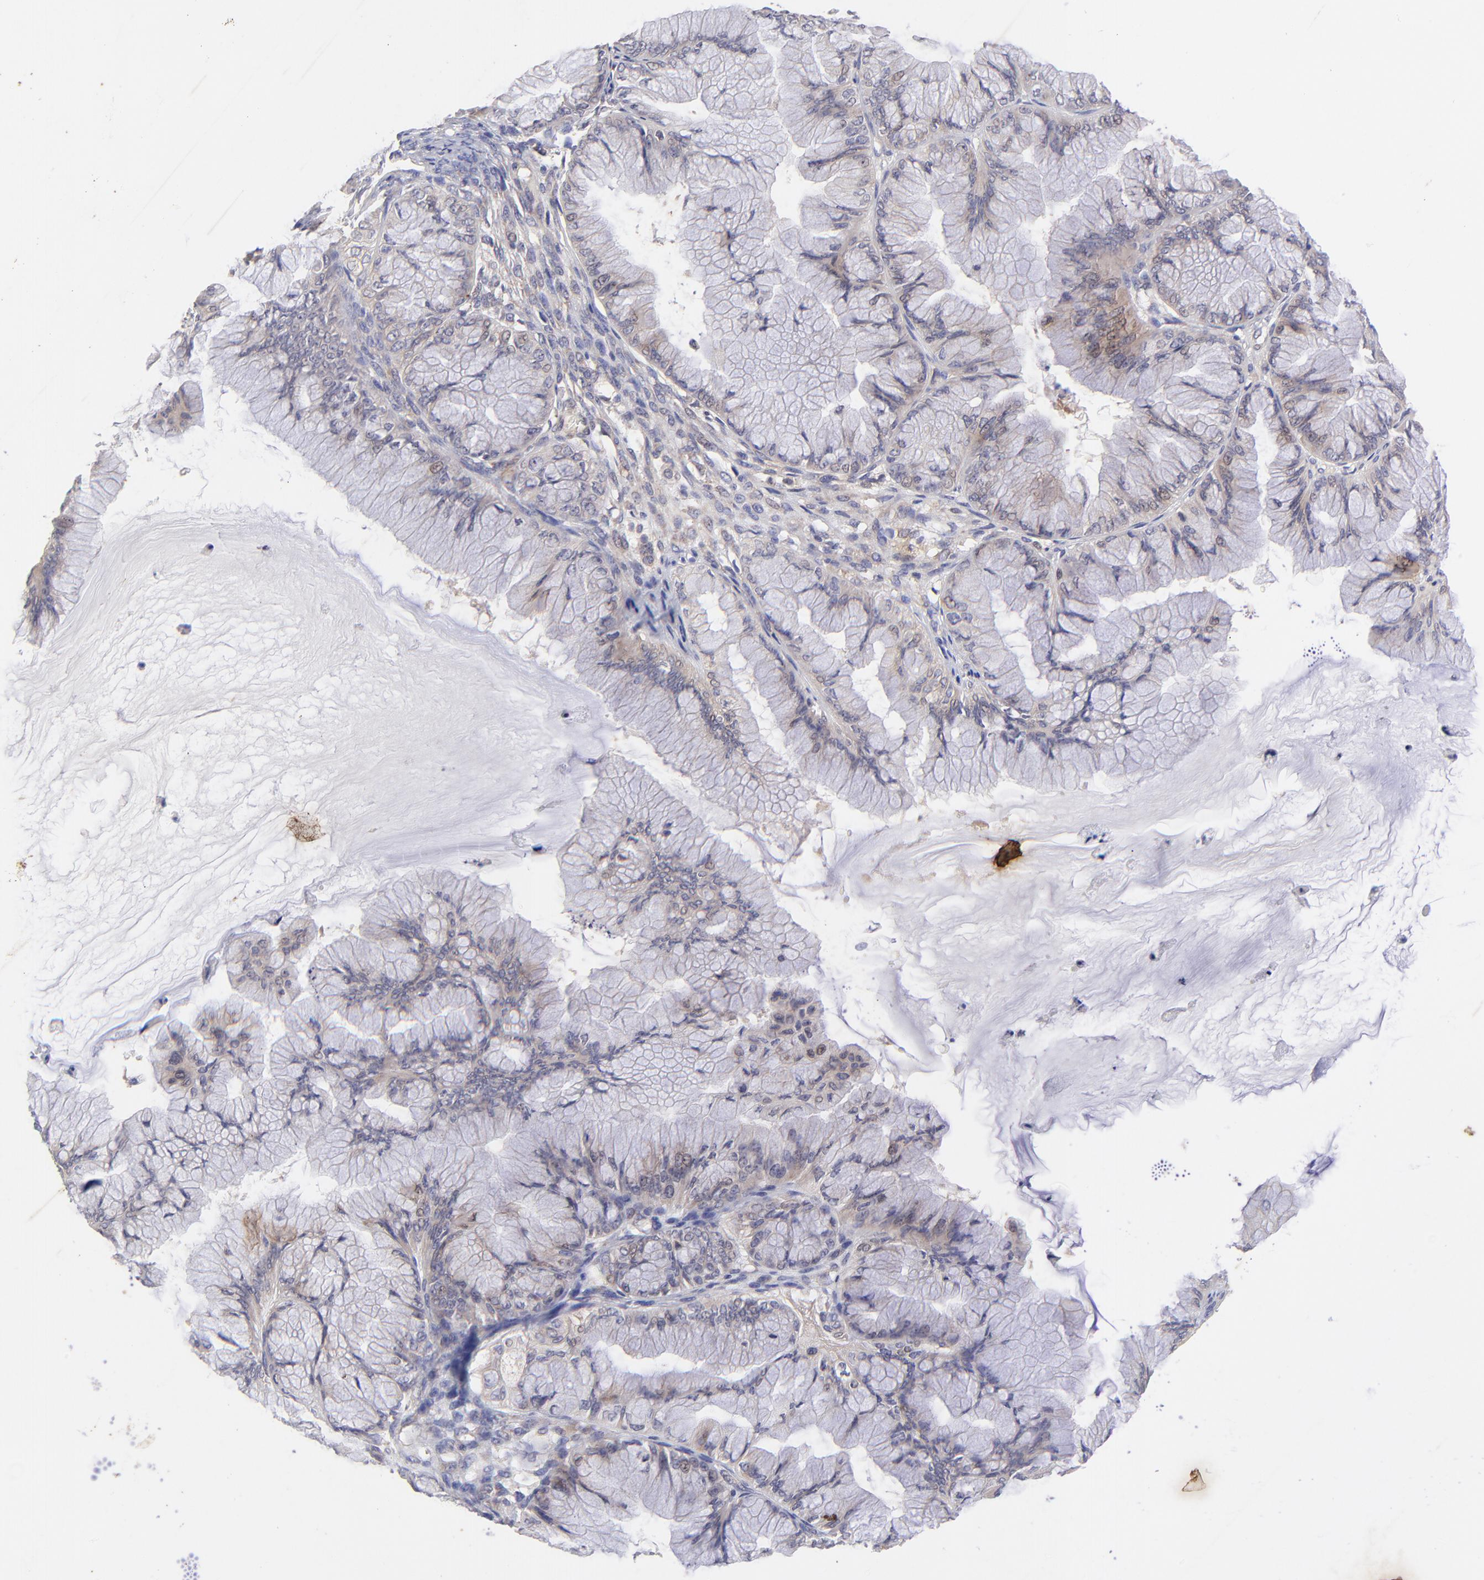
{"staining": {"intensity": "weak", "quantity": "<25%", "location": "cytoplasmic/membranous"}, "tissue": "ovarian cancer", "cell_type": "Tumor cells", "image_type": "cancer", "snomed": [{"axis": "morphology", "description": "Cystadenocarcinoma, mucinous, NOS"}, {"axis": "topography", "description": "Ovary"}], "caption": "Human ovarian cancer (mucinous cystadenocarcinoma) stained for a protein using immunohistochemistry (IHC) demonstrates no positivity in tumor cells.", "gene": "TNRC6B", "patient": {"sex": "female", "age": 63}}